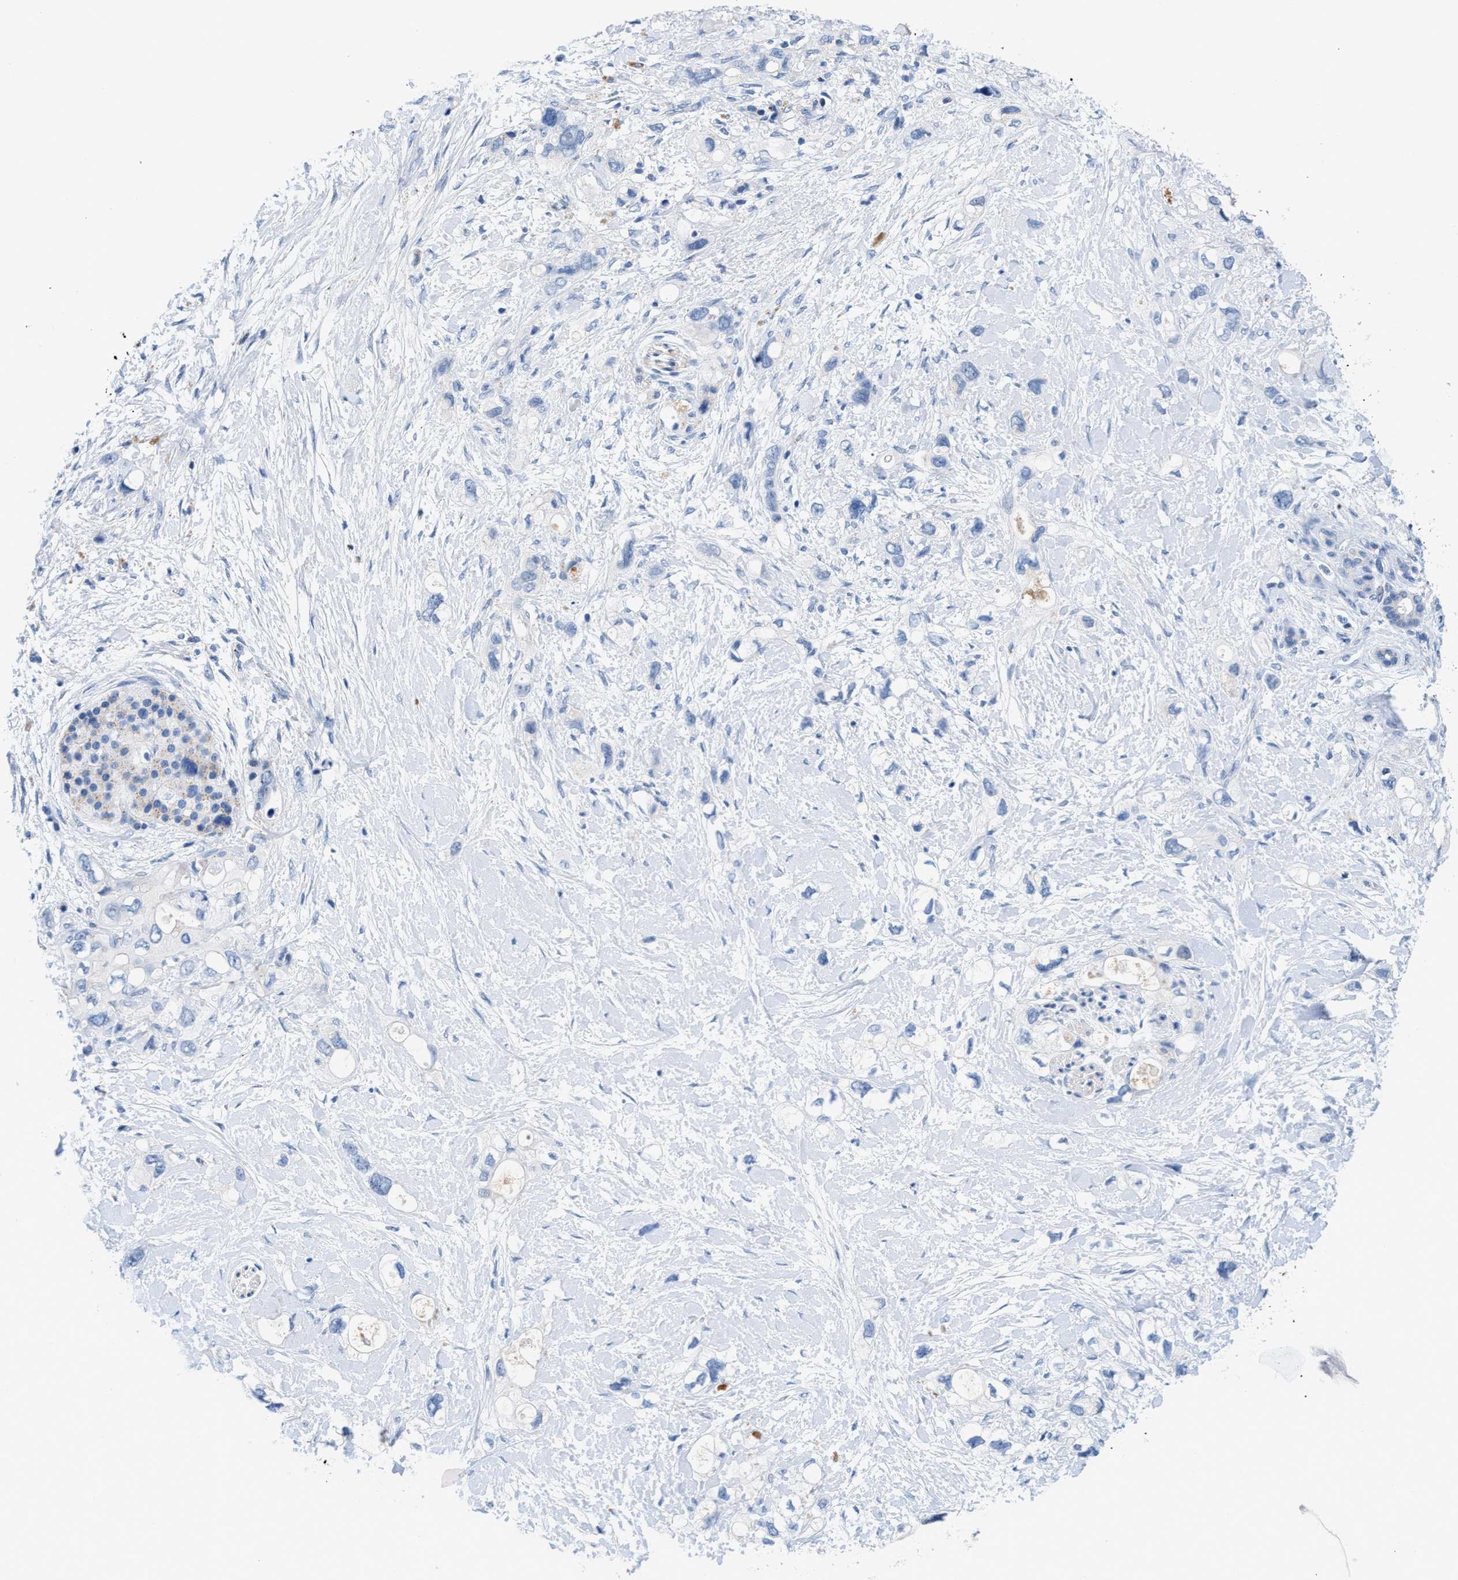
{"staining": {"intensity": "negative", "quantity": "none", "location": "none"}, "tissue": "pancreatic cancer", "cell_type": "Tumor cells", "image_type": "cancer", "snomed": [{"axis": "morphology", "description": "Adenocarcinoma, NOS"}, {"axis": "topography", "description": "Pancreas"}], "caption": "The photomicrograph reveals no significant positivity in tumor cells of adenocarcinoma (pancreatic).", "gene": "FDCSP", "patient": {"sex": "female", "age": 56}}